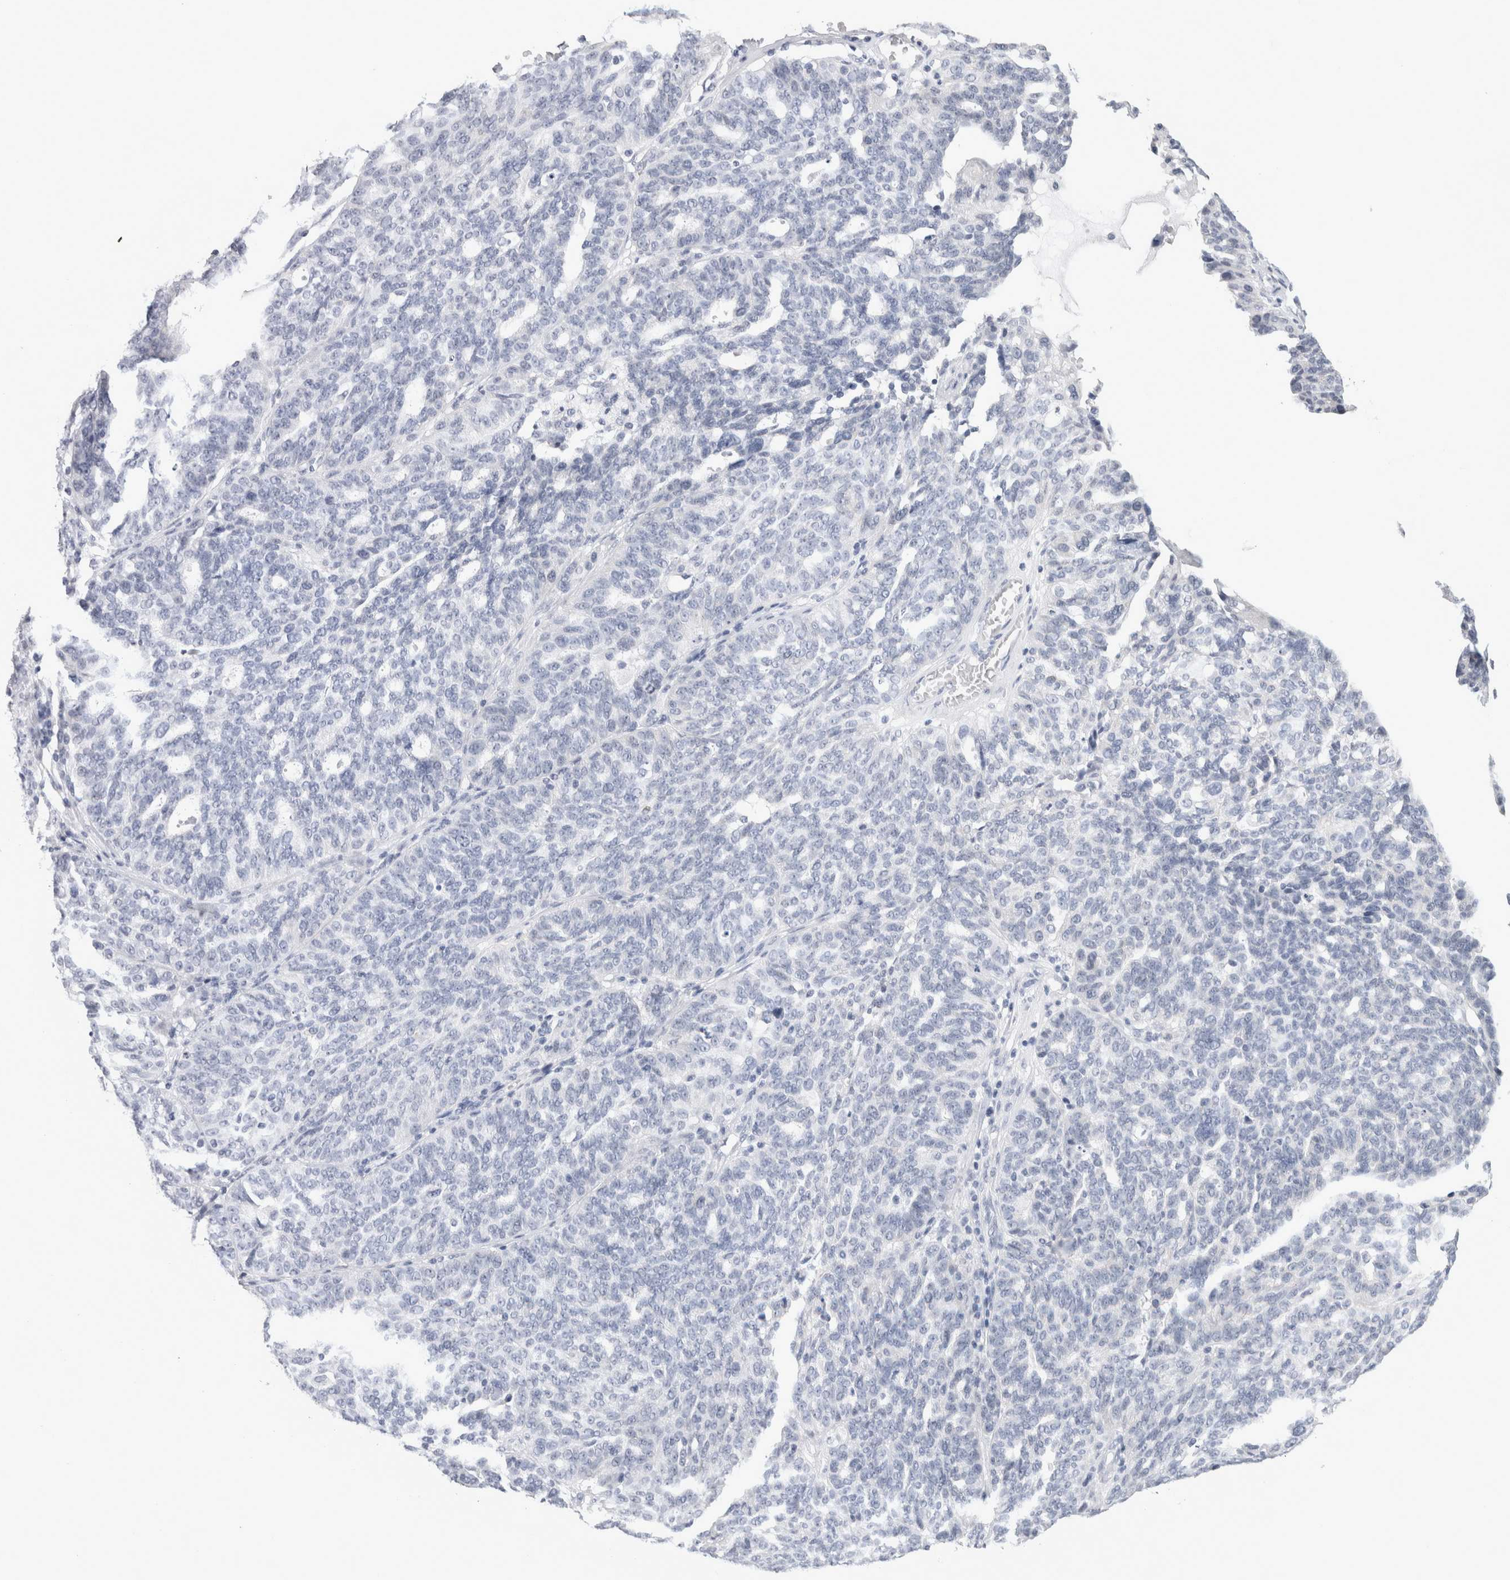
{"staining": {"intensity": "negative", "quantity": "none", "location": "none"}, "tissue": "ovarian cancer", "cell_type": "Tumor cells", "image_type": "cancer", "snomed": [{"axis": "morphology", "description": "Cystadenocarcinoma, serous, NOS"}, {"axis": "topography", "description": "Ovary"}], "caption": "This is a photomicrograph of IHC staining of ovarian serous cystadenocarcinoma, which shows no staining in tumor cells.", "gene": "TONSL", "patient": {"sex": "female", "age": 59}}